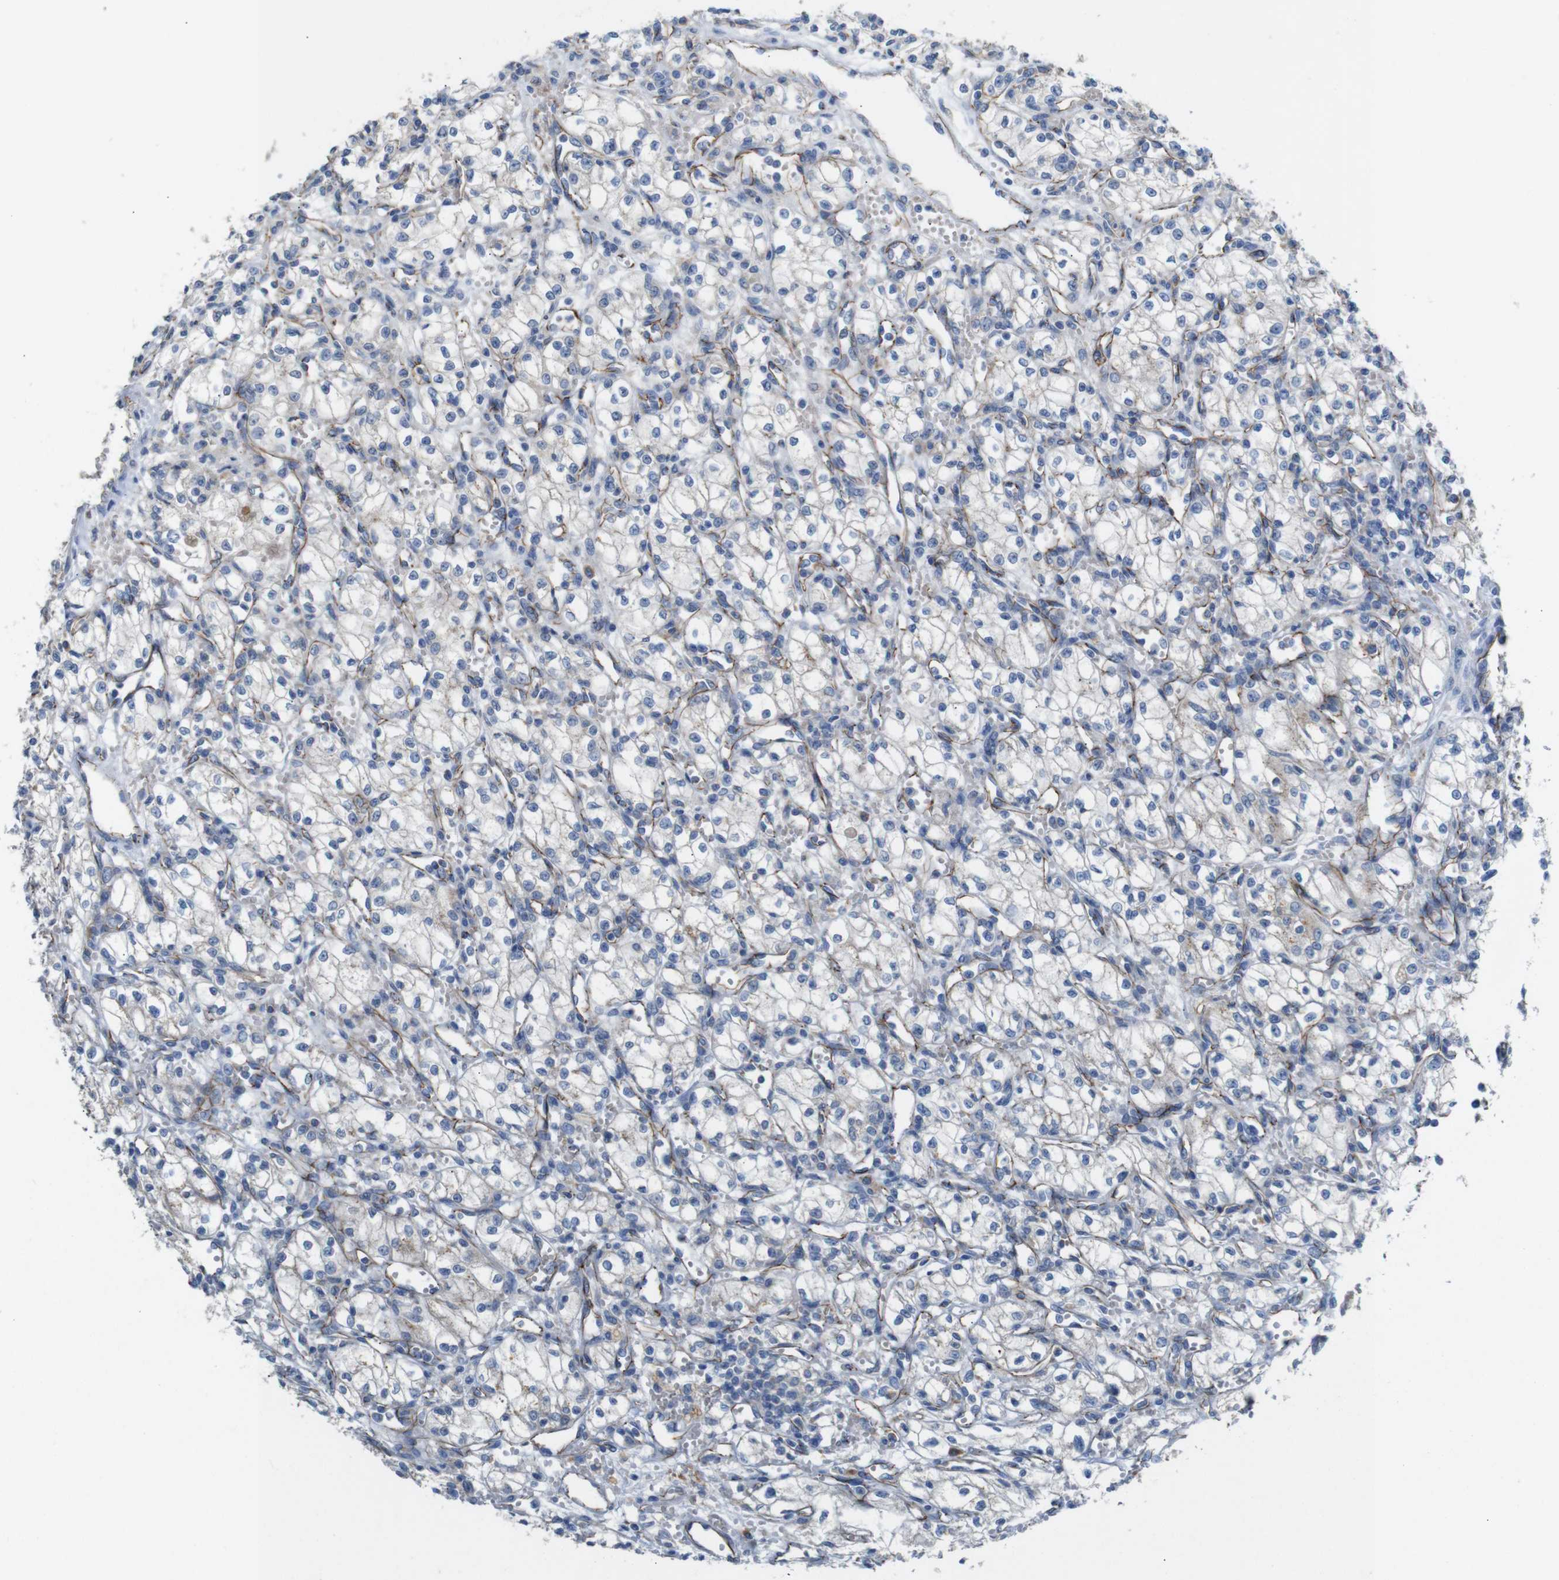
{"staining": {"intensity": "negative", "quantity": "none", "location": "none"}, "tissue": "renal cancer", "cell_type": "Tumor cells", "image_type": "cancer", "snomed": [{"axis": "morphology", "description": "Normal tissue, NOS"}, {"axis": "morphology", "description": "Adenocarcinoma, NOS"}, {"axis": "topography", "description": "Kidney"}], "caption": "Renal cancer stained for a protein using immunohistochemistry (IHC) displays no positivity tumor cells.", "gene": "NHLRC3", "patient": {"sex": "male", "age": 59}}